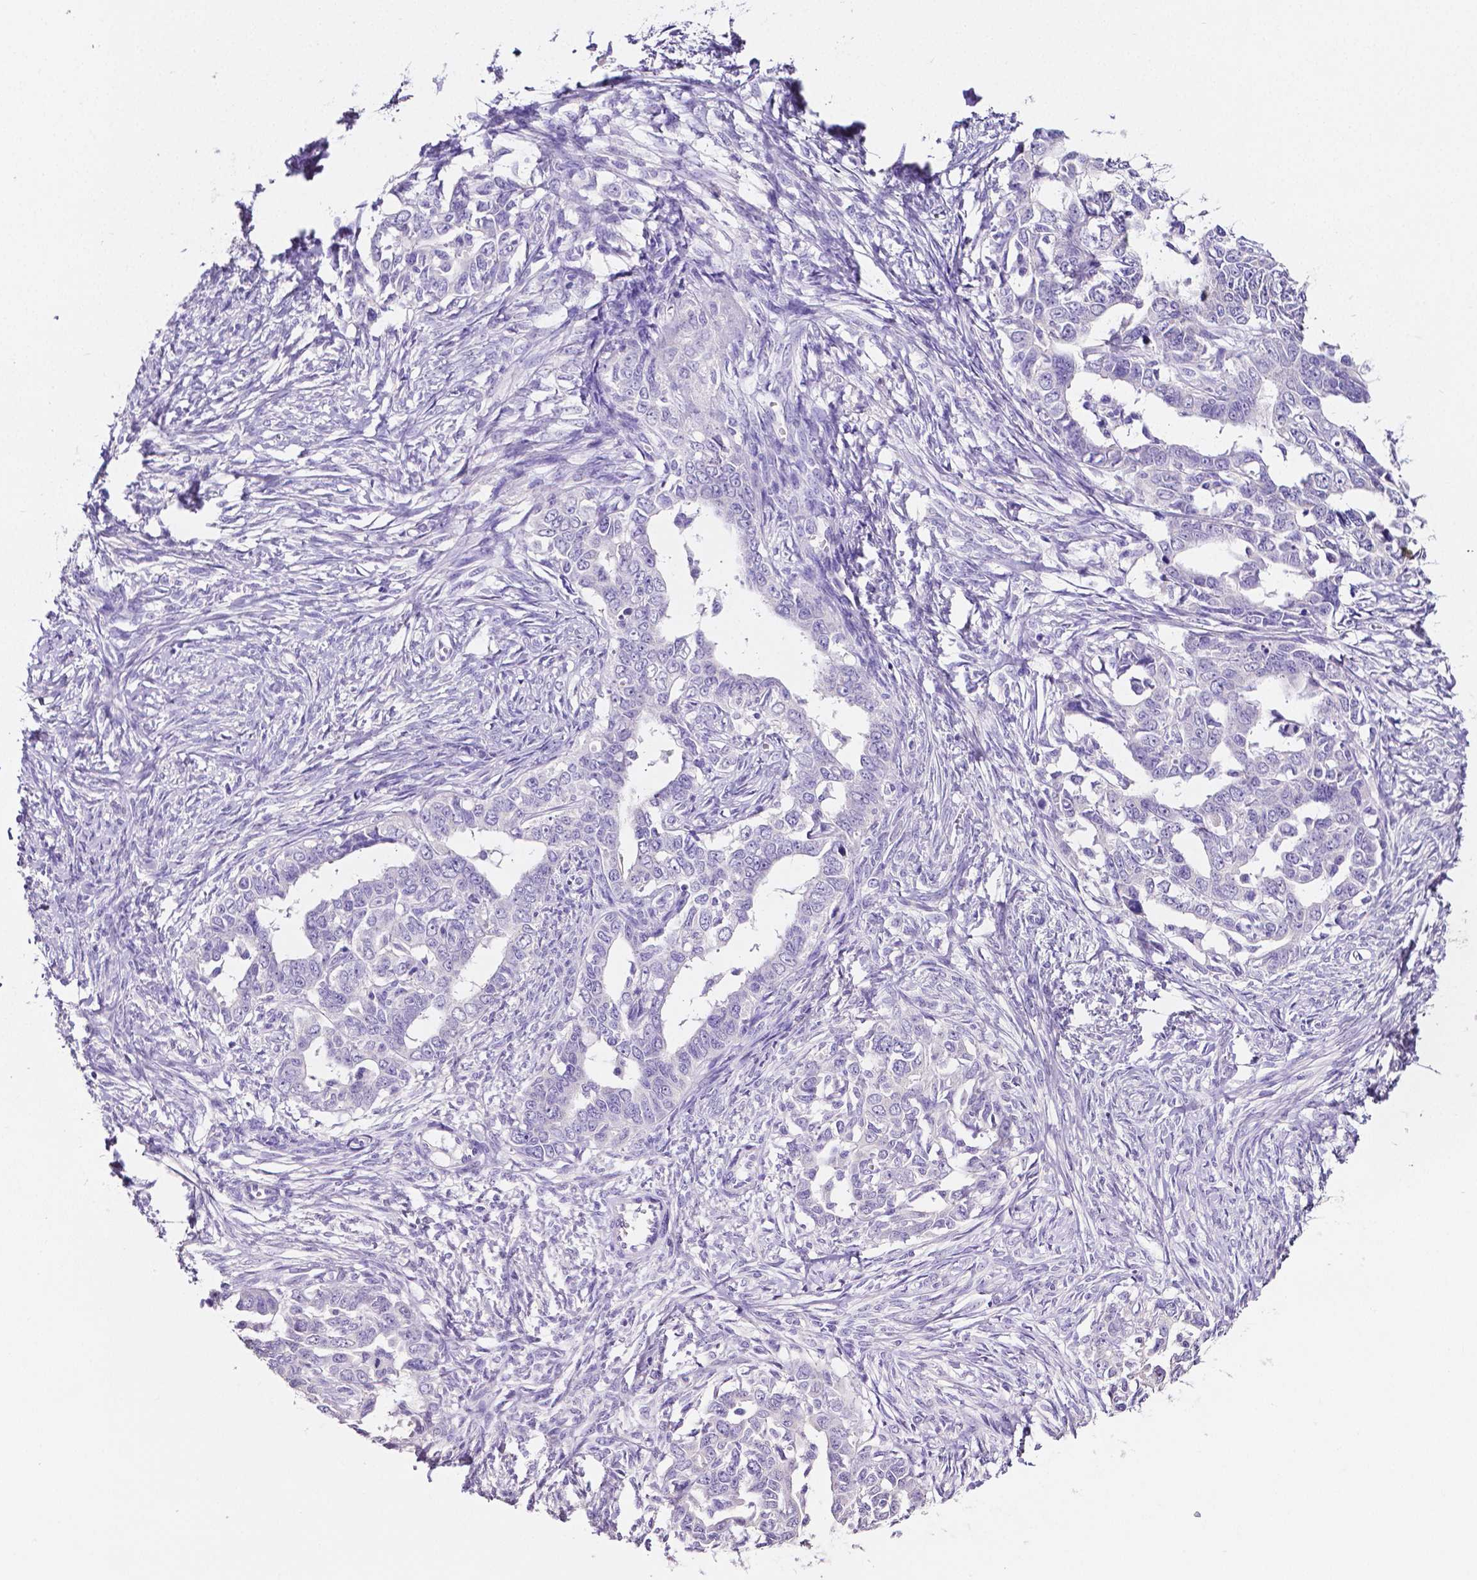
{"staining": {"intensity": "negative", "quantity": "none", "location": "none"}, "tissue": "ovarian cancer", "cell_type": "Tumor cells", "image_type": "cancer", "snomed": [{"axis": "morphology", "description": "Cystadenocarcinoma, serous, NOS"}, {"axis": "topography", "description": "Ovary"}], "caption": "Micrograph shows no protein expression in tumor cells of serous cystadenocarcinoma (ovarian) tissue. (Immunohistochemistry (ihc), brightfield microscopy, high magnification).", "gene": "SLC22A2", "patient": {"sex": "female", "age": 69}}